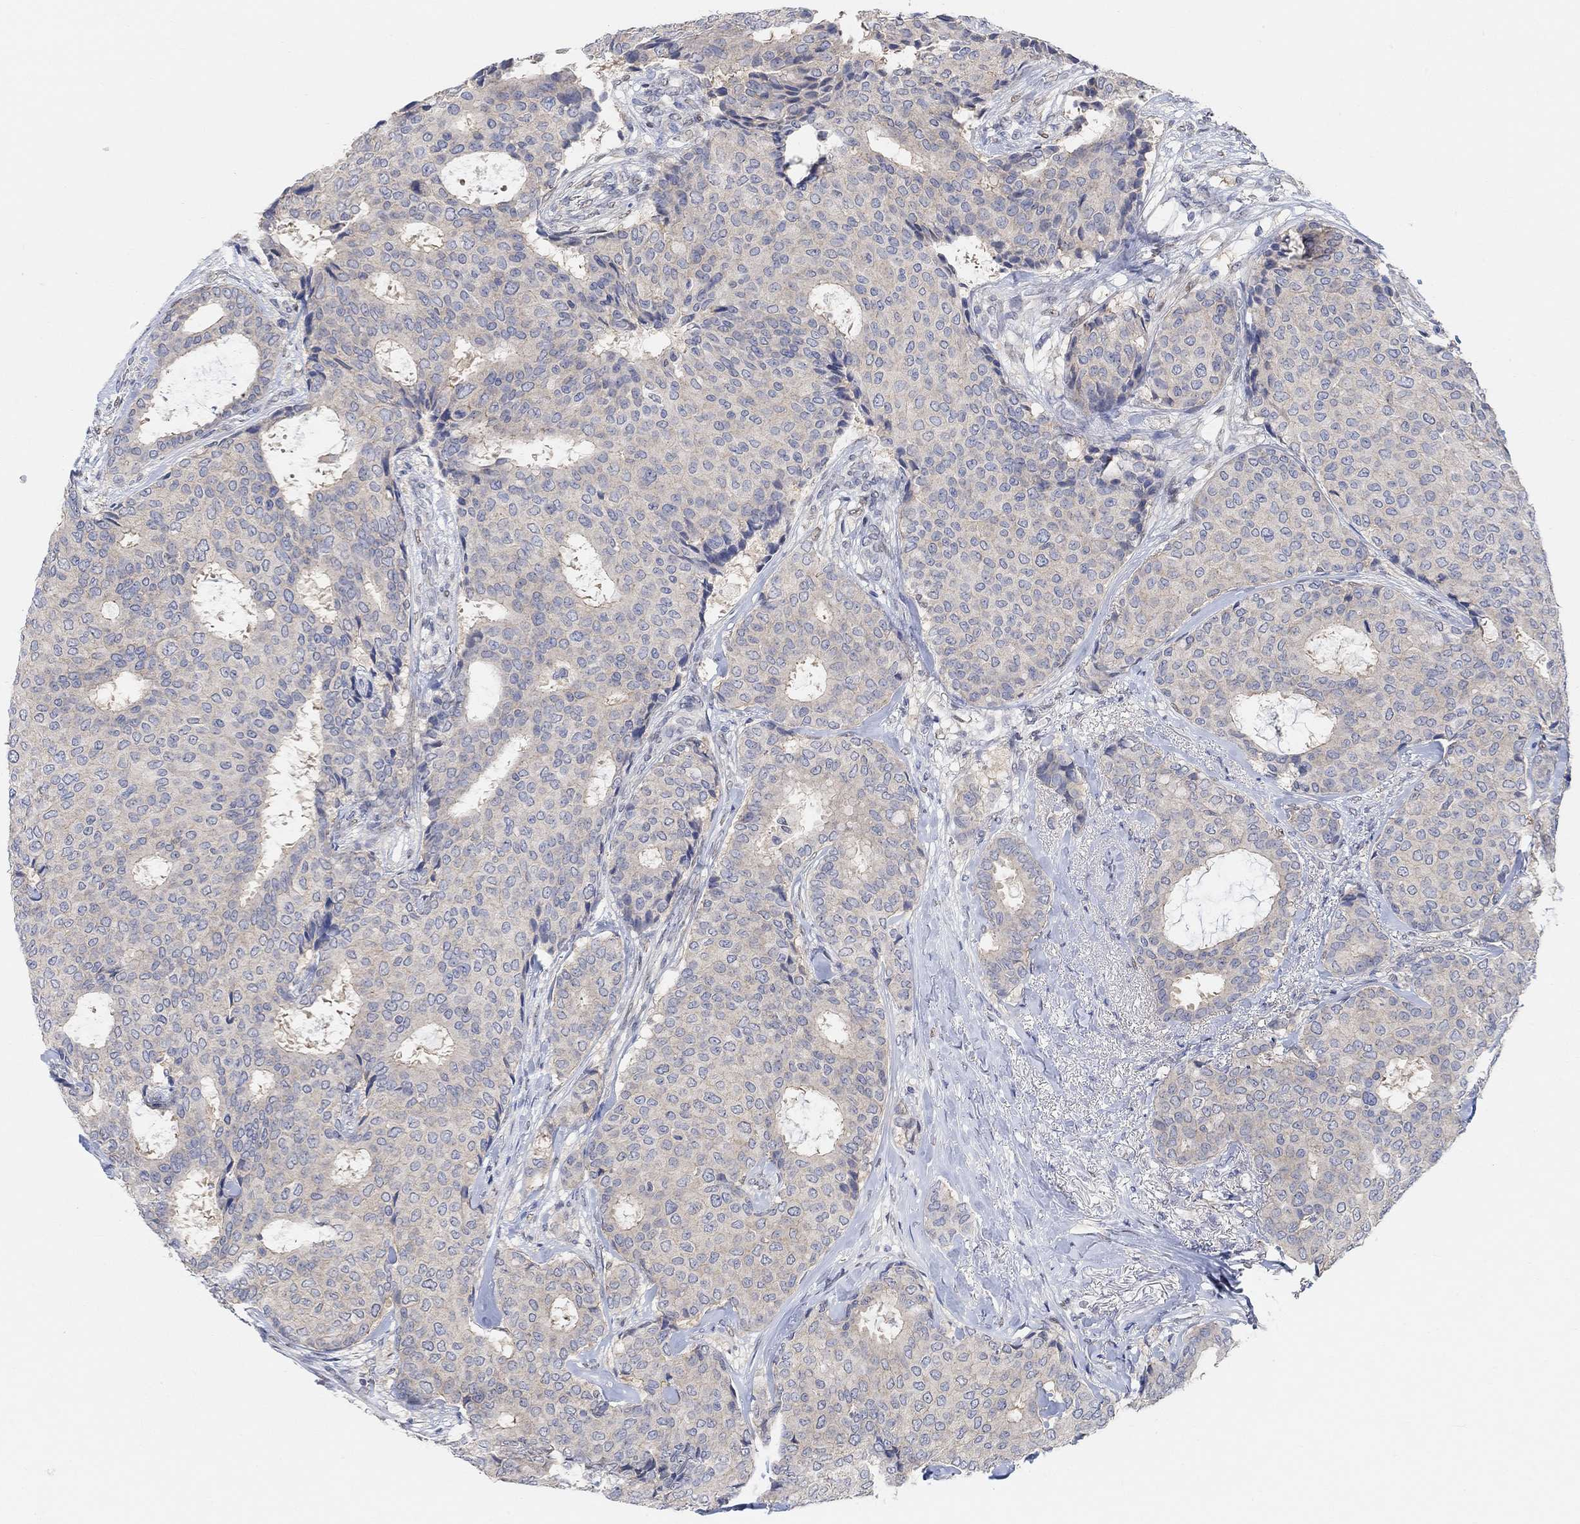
{"staining": {"intensity": "negative", "quantity": "none", "location": "none"}, "tissue": "breast cancer", "cell_type": "Tumor cells", "image_type": "cancer", "snomed": [{"axis": "morphology", "description": "Duct carcinoma"}, {"axis": "topography", "description": "Breast"}], "caption": "The micrograph displays no significant positivity in tumor cells of breast cancer.", "gene": "RIMS1", "patient": {"sex": "female", "age": 75}}